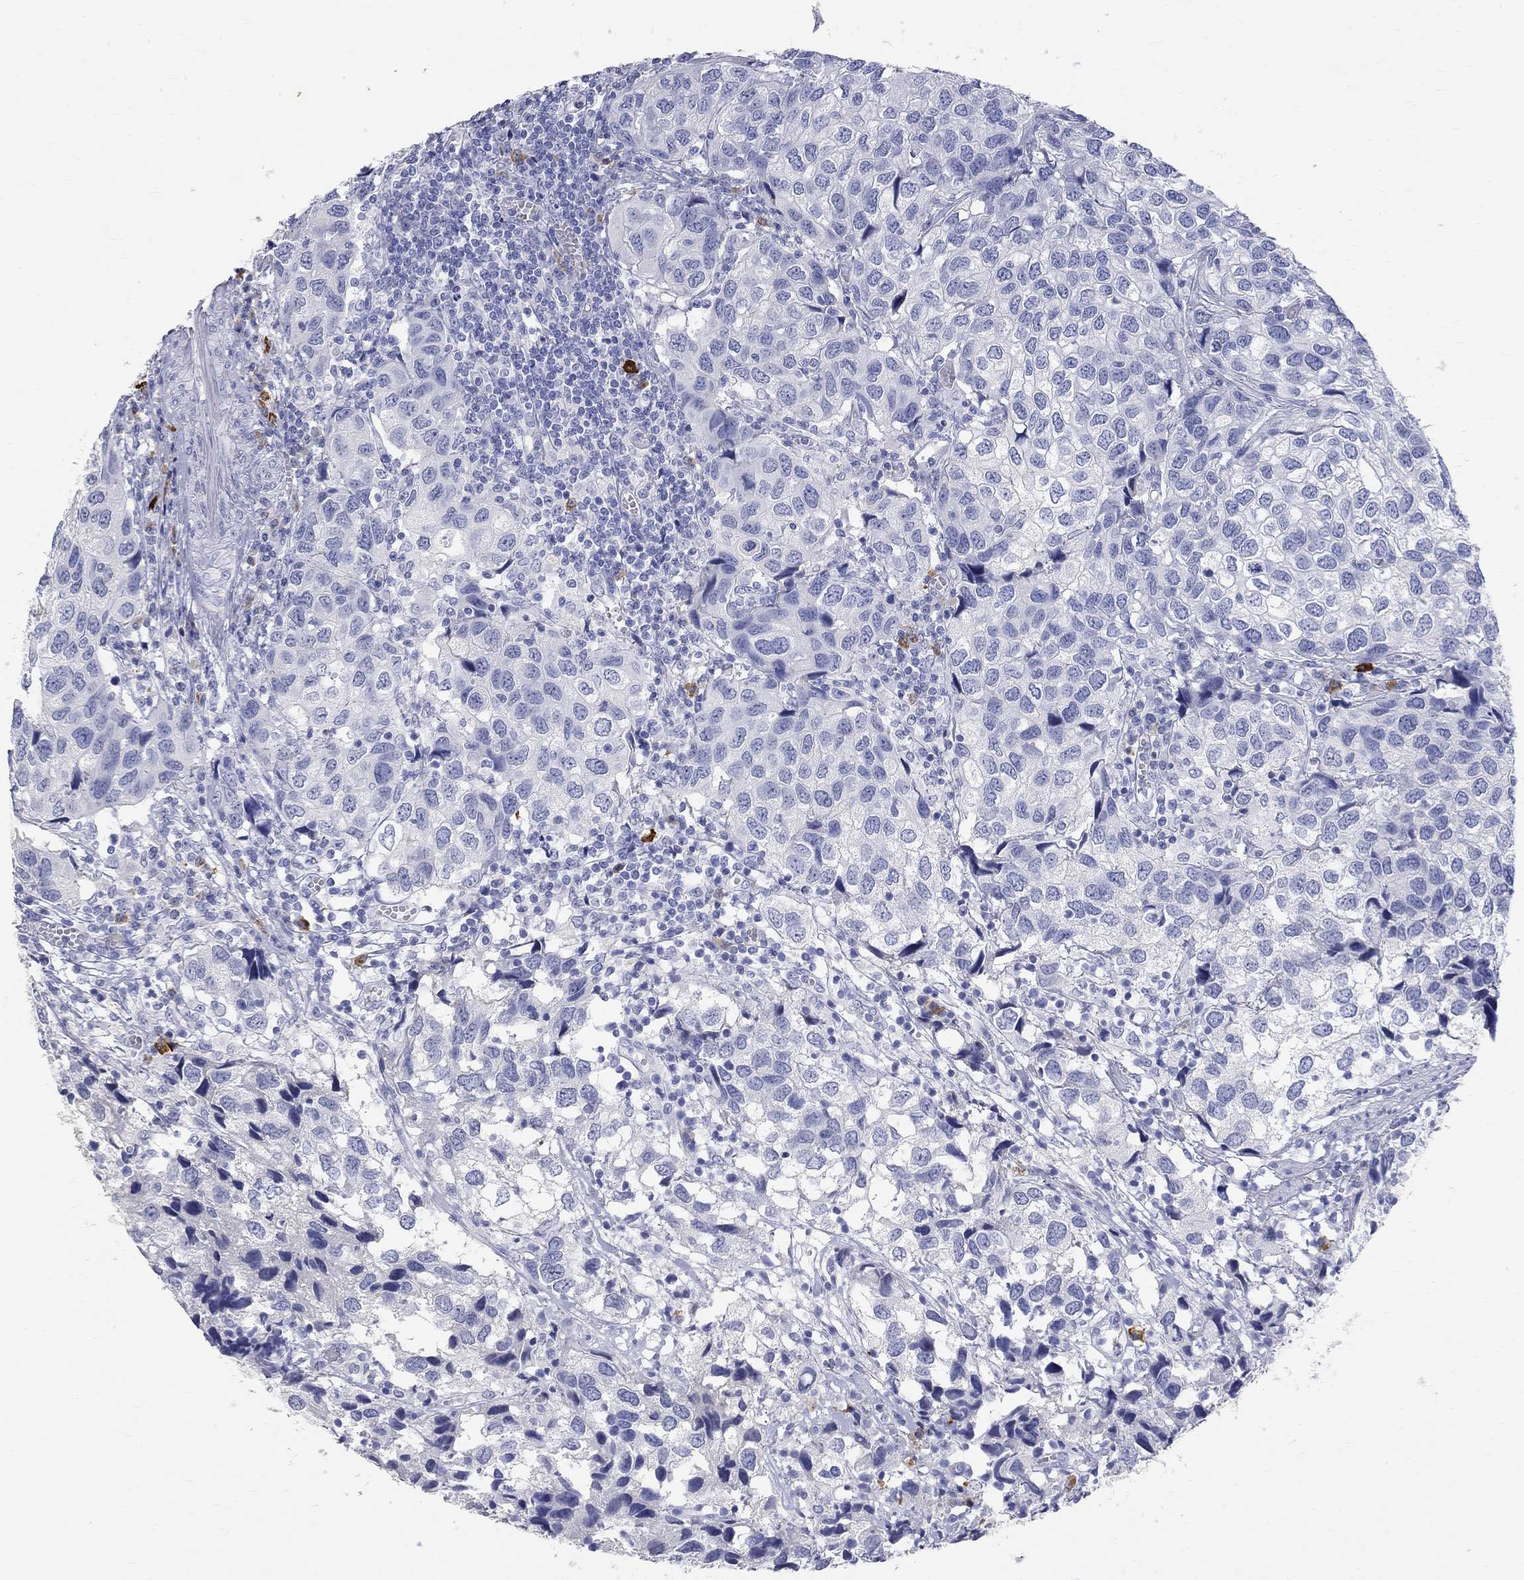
{"staining": {"intensity": "negative", "quantity": "none", "location": "none"}, "tissue": "urothelial cancer", "cell_type": "Tumor cells", "image_type": "cancer", "snomed": [{"axis": "morphology", "description": "Urothelial carcinoma, High grade"}, {"axis": "topography", "description": "Urinary bladder"}], "caption": "The histopathology image shows no staining of tumor cells in high-grade urothelial carcinoma.", "gene": "PHOX2B", "patient": {"sex": "male", "age": 79}}